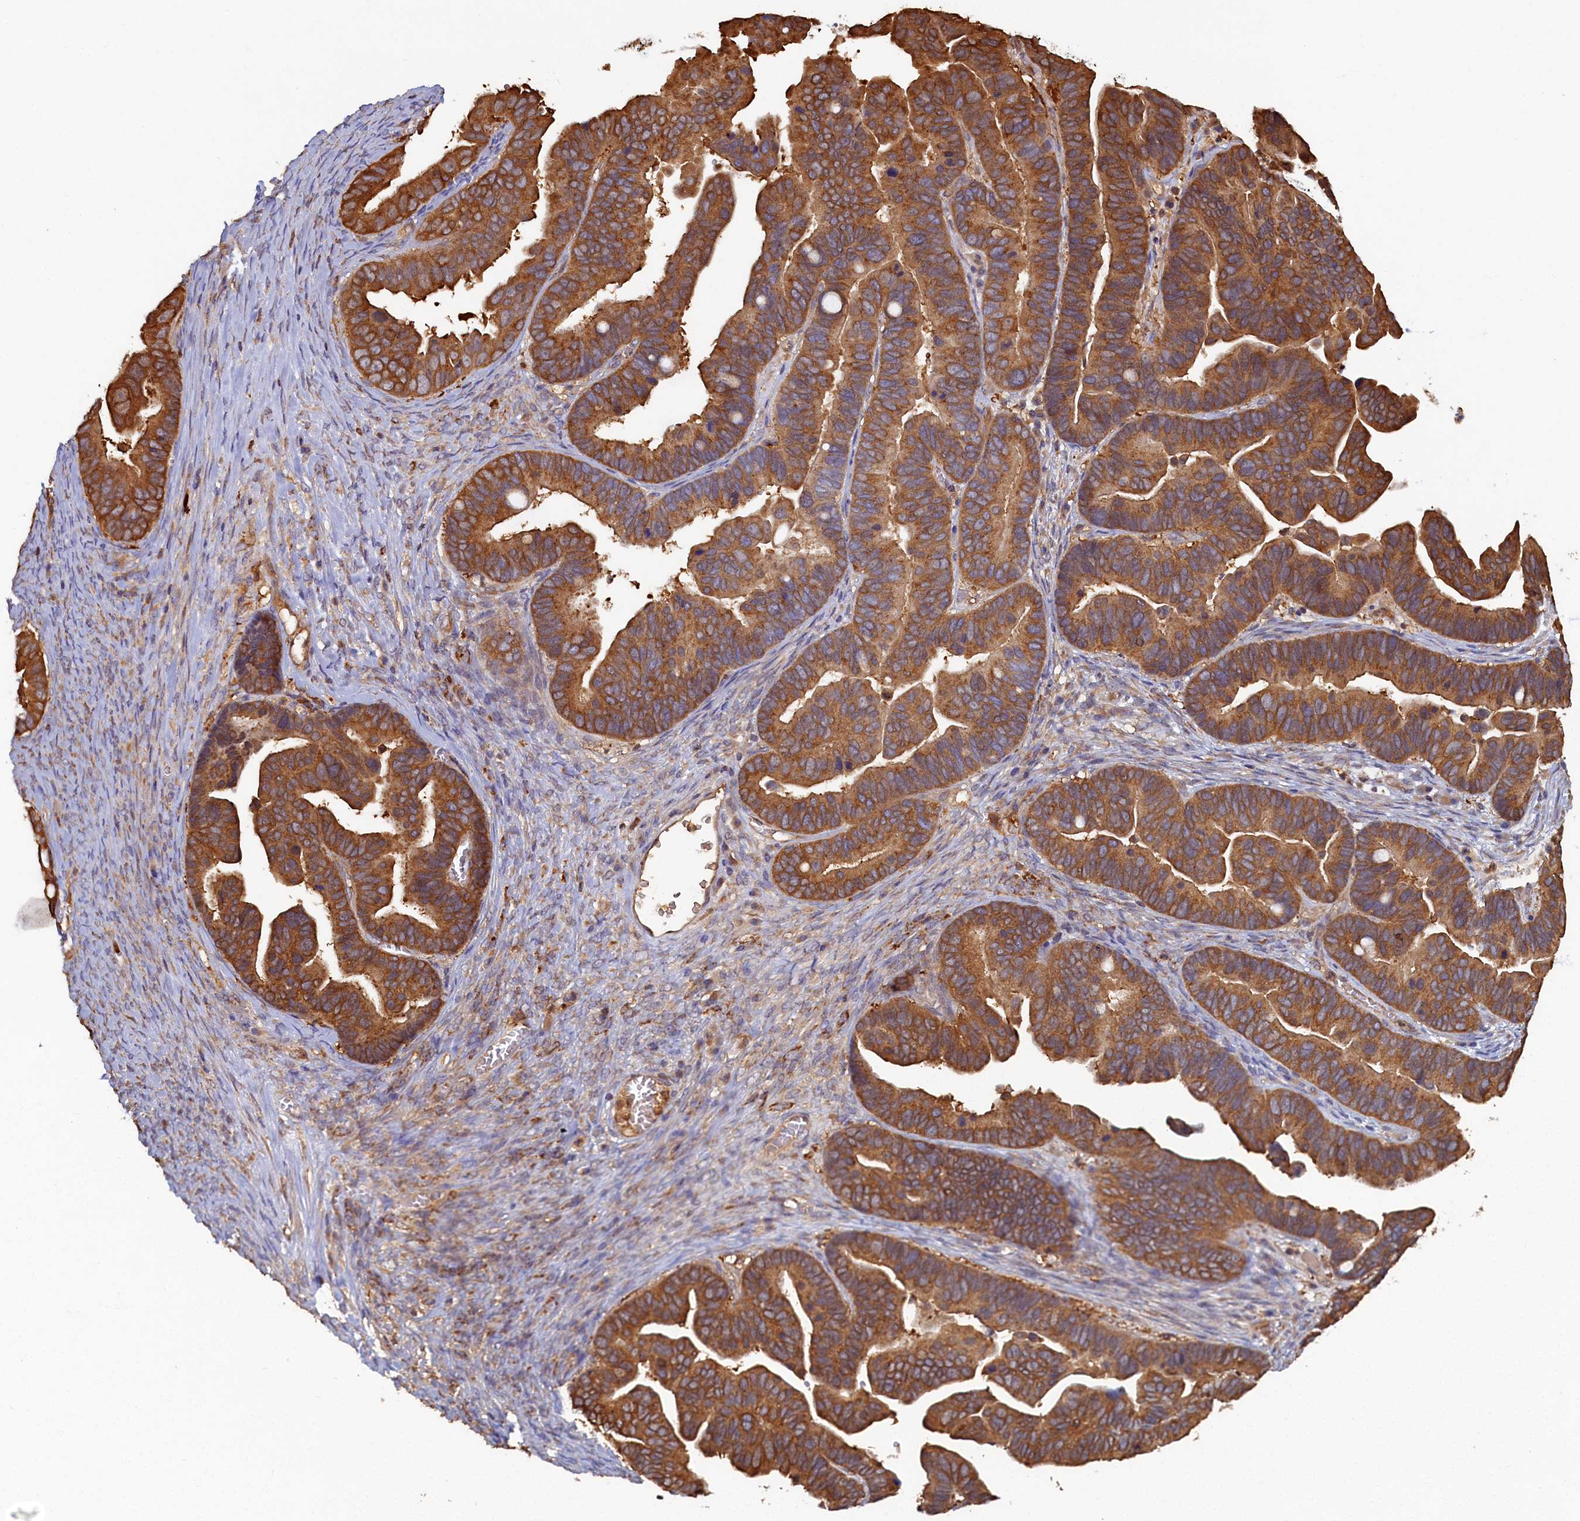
{"staining": {"intensity": "strong", "quantity": ">75%", "location": "cytoplasmic/membranous"}, "tissue": "ovarian cancer", "cell_type": "Tumor cells", "image_type": "cancer", "snomed": [{"axis": "morphology", "description": "Cystadenocarcinoma, serous, NOS"}, {"axis": "topography", "description": "Ovary"}], "caption": "High-power microscopy captured an immunohistochemistry micrograph of ovarian serous cystadenocarcinoma, revealing strong cytoplasmic/membranous staining in approximately >75% of tumor cells. (DAB (3,3'-diaminobenzidine) = brown stain, brightfield microscopy at high magnification).", "gene": "TIMM8B", "patient": {"sex": "female", "age": 56}}